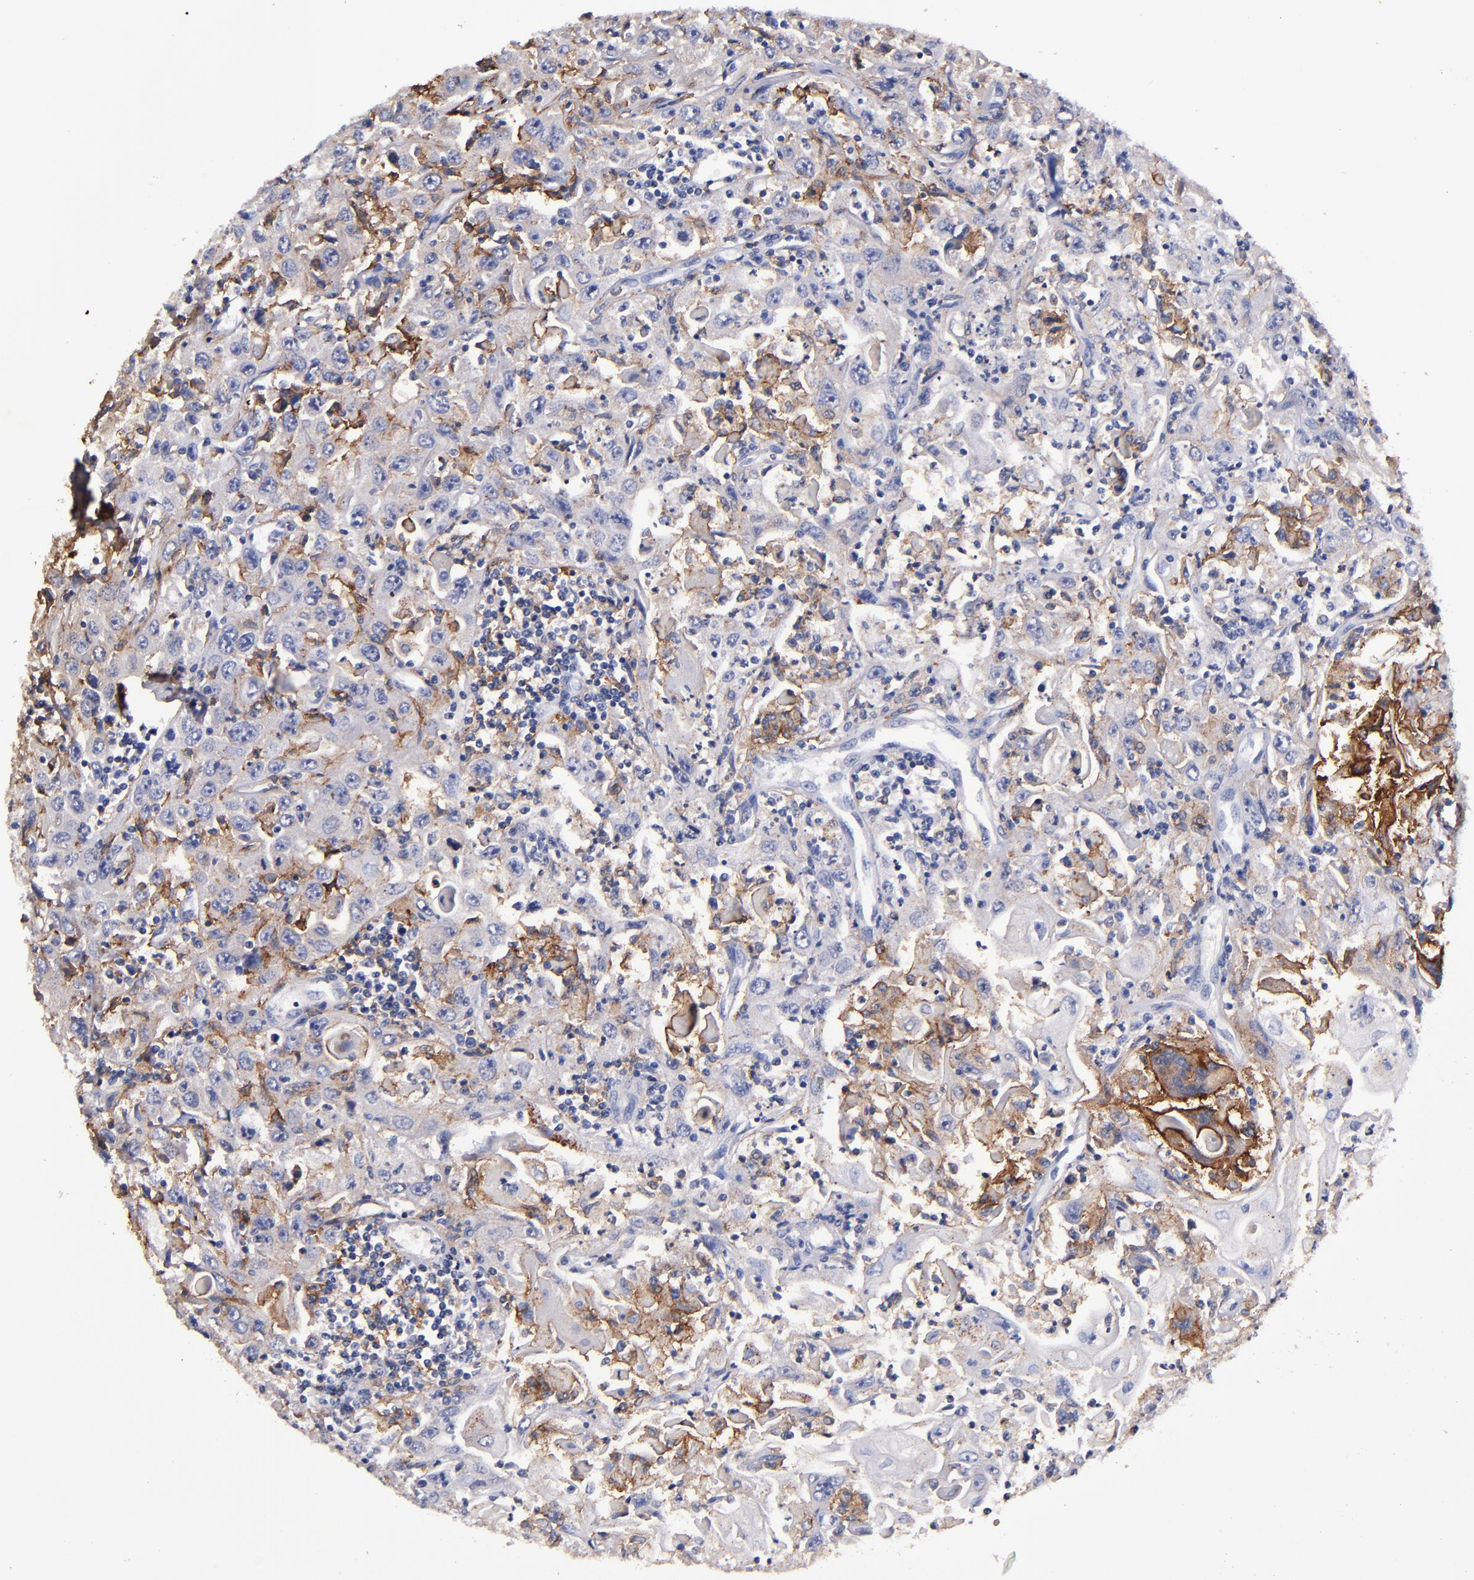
{"staining": {"intensity": "moderate", "quantity": "25%-75%", "location": "cytoplasmic/membranous"}, "tissue": "head and neck cancer", "cell_type": "Tumor cells", "image_type": "cancer", "snomed": [{"axis": "morphology", "description": "Squamous cell carcinoma, NOS"}, {"axis": "topography", "description": "Oral tissue"}, {"axis": "topography", "description": "Head-Neck"}], "caption": "Protein staining exhibits moderate cytoplasmic/membranous expression in approximately 25%-75% of tumor cells in head and neck cancer (squamous cell carcinoma).", "gene": "SIRPA", "patient": {"sex": "female", "age": 76}}